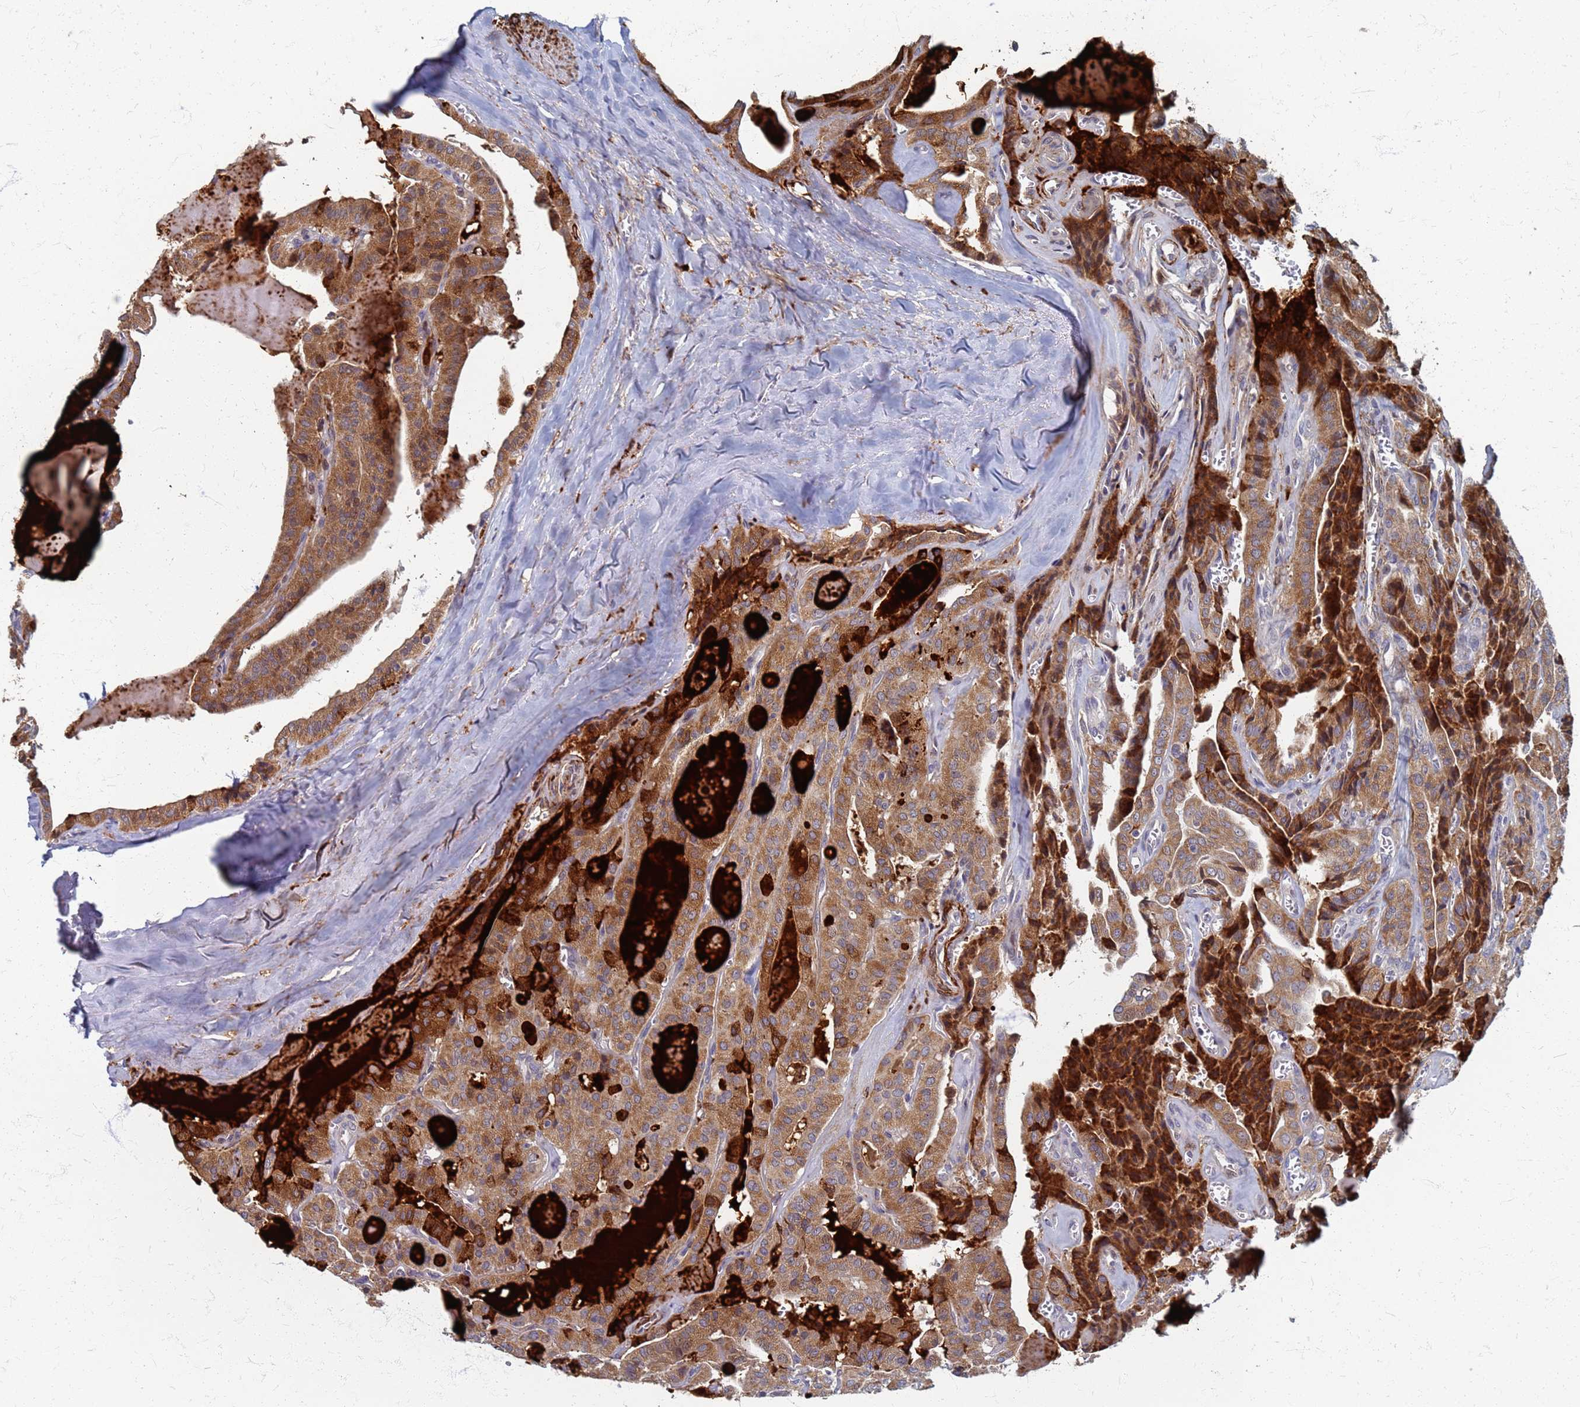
{"staining": {"intensity": "moderate", "quantity": ">75%", "location": "cytoplasmic/membranous"}, "tissue": "thyroid cancer", "cell_type": "Tumor cells", "image_type": "cancer", "snomed": [{"axis": "morphology", "description": "Papillary adenocarcinoma, NOS"}, {"axis": "topography", "description": "Thyroid gland"}], "caption": "Protein analysis of thyroid papillary adenocarcinoma tissue demonstrates moderate cytoplasmic/membranous staining in approximately >75% of tumor cells.", "gene": "ATPAF1", "patient": {"sex": "male", "age": 52}}